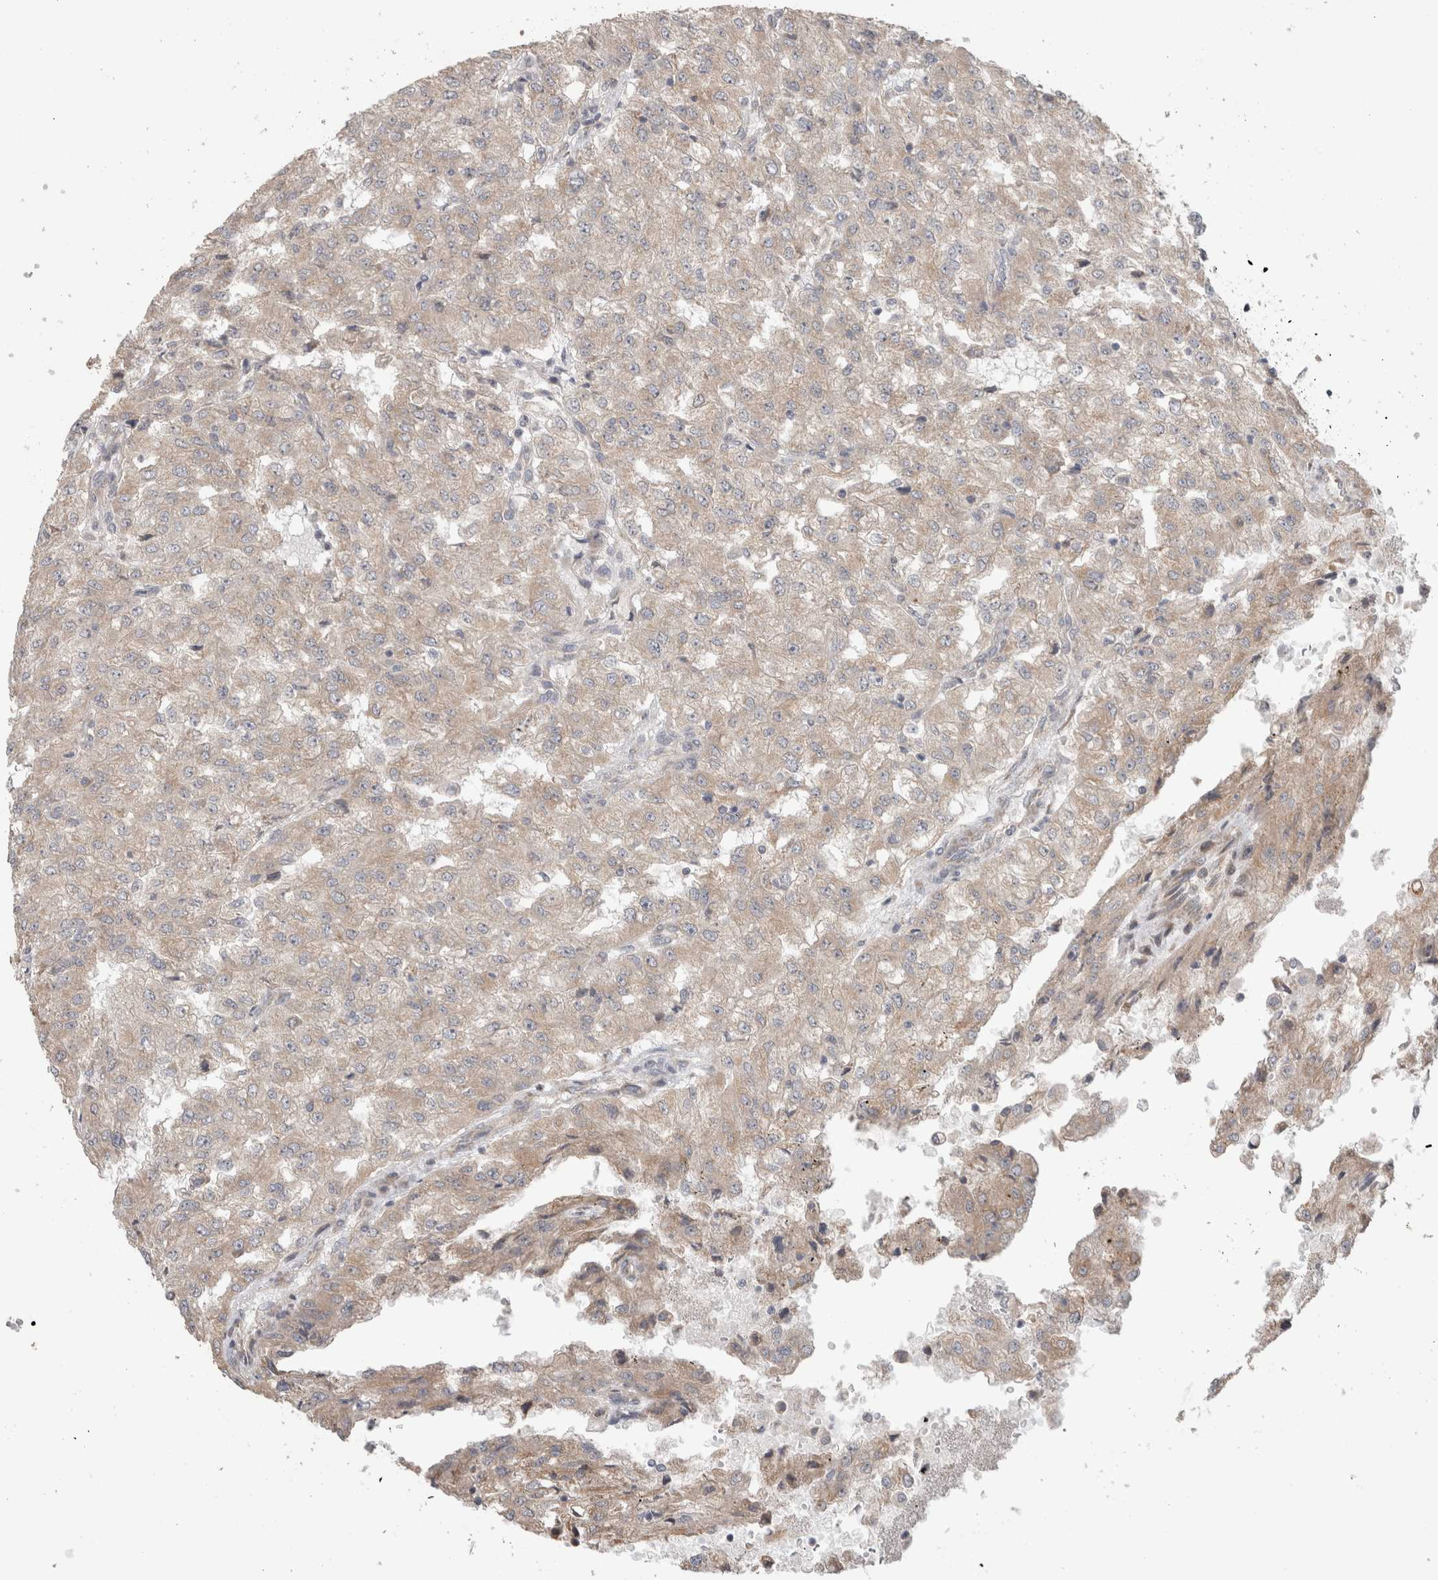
{"staining": {"intensity": "weak", "quantity": "25%-75%", "location": "cytoplasmic/membranous"}, "tissue": "renal cancer", "cell_type": "Tumor cells", "image_type": "cancer", "snomed": [{"axis": "morphology", "description": "Adenocarcinoma, NOS"}, {"axis": "topography", "description": "Kidney"}], "caption": "Immunohistochemistry (DAB (3,3'-diaminobenzidine)) staining of renal cancer reveals weak cytoplasmic/membranous protein expression in approximately 25%-75% of tumor cells. The protein is stained brown, and the nuclei are stained in blue (DAB (3,3'-diaminobenzidine) IHC with brightfield microscopy, high magnification).", "gene": "TRIM5", "patient": {"sex": "female", "age": 54}}